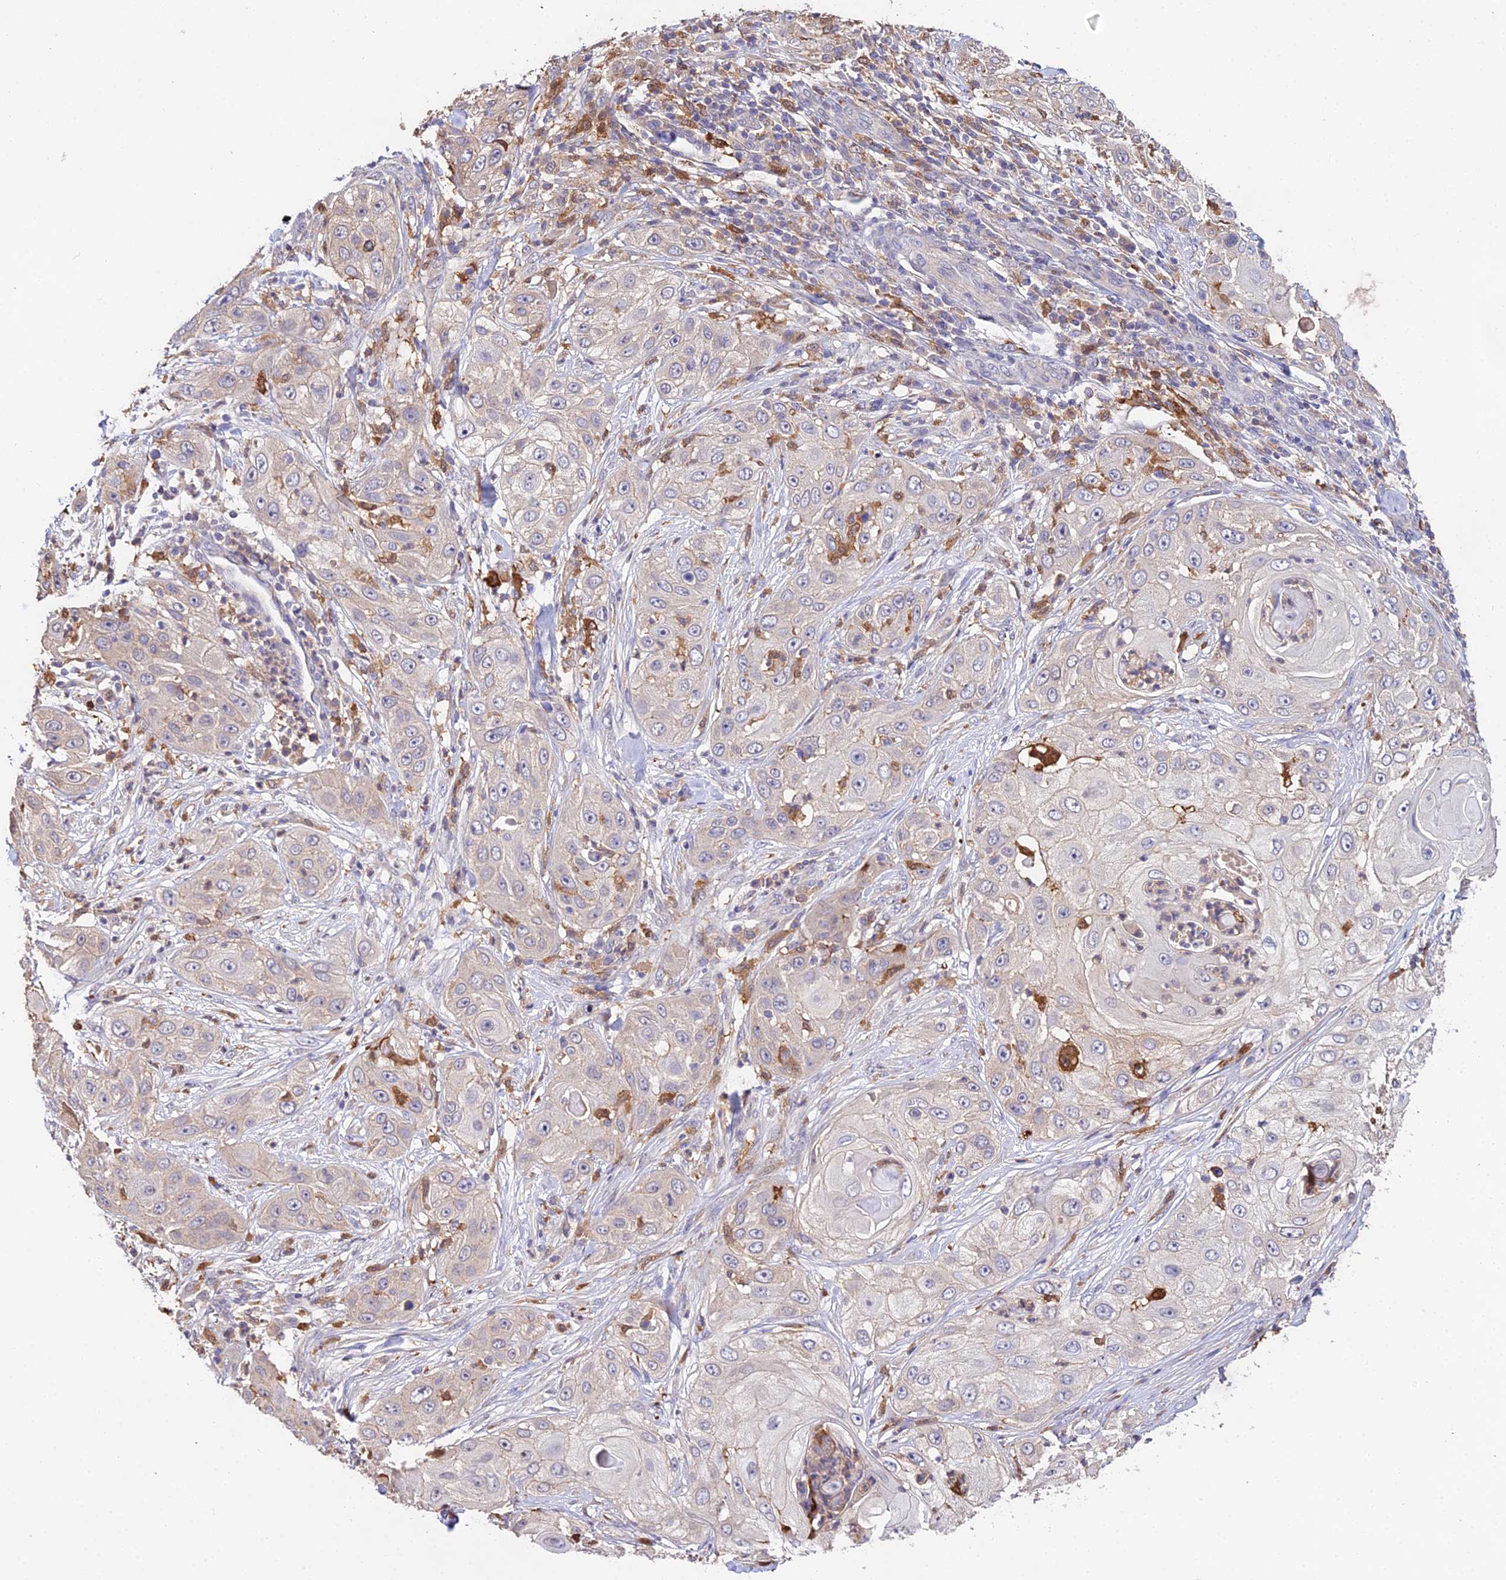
{"staining": {"intensity": "negative", "quantity": "none", "location": "none"}, "tissue": "skin cancer", "cell_type": "Tumor cells", "image_type": "cancer", "snomed": [{"axis": "morphology", "description": "Squamous cell carcinoma, NOS"}, {"axis": "topography", "description": "Skin"}], "caption": "High magnification brightfield microscopy of skin squamous cell carcinoma stained with DAB (3,3'-diaminobenzidine) (brown) and counterstained with hematoxylin (blue): tumor cells show no significant positivity.", "gene": "FBP1", "patient": {"sex": "female", "age": 44}}